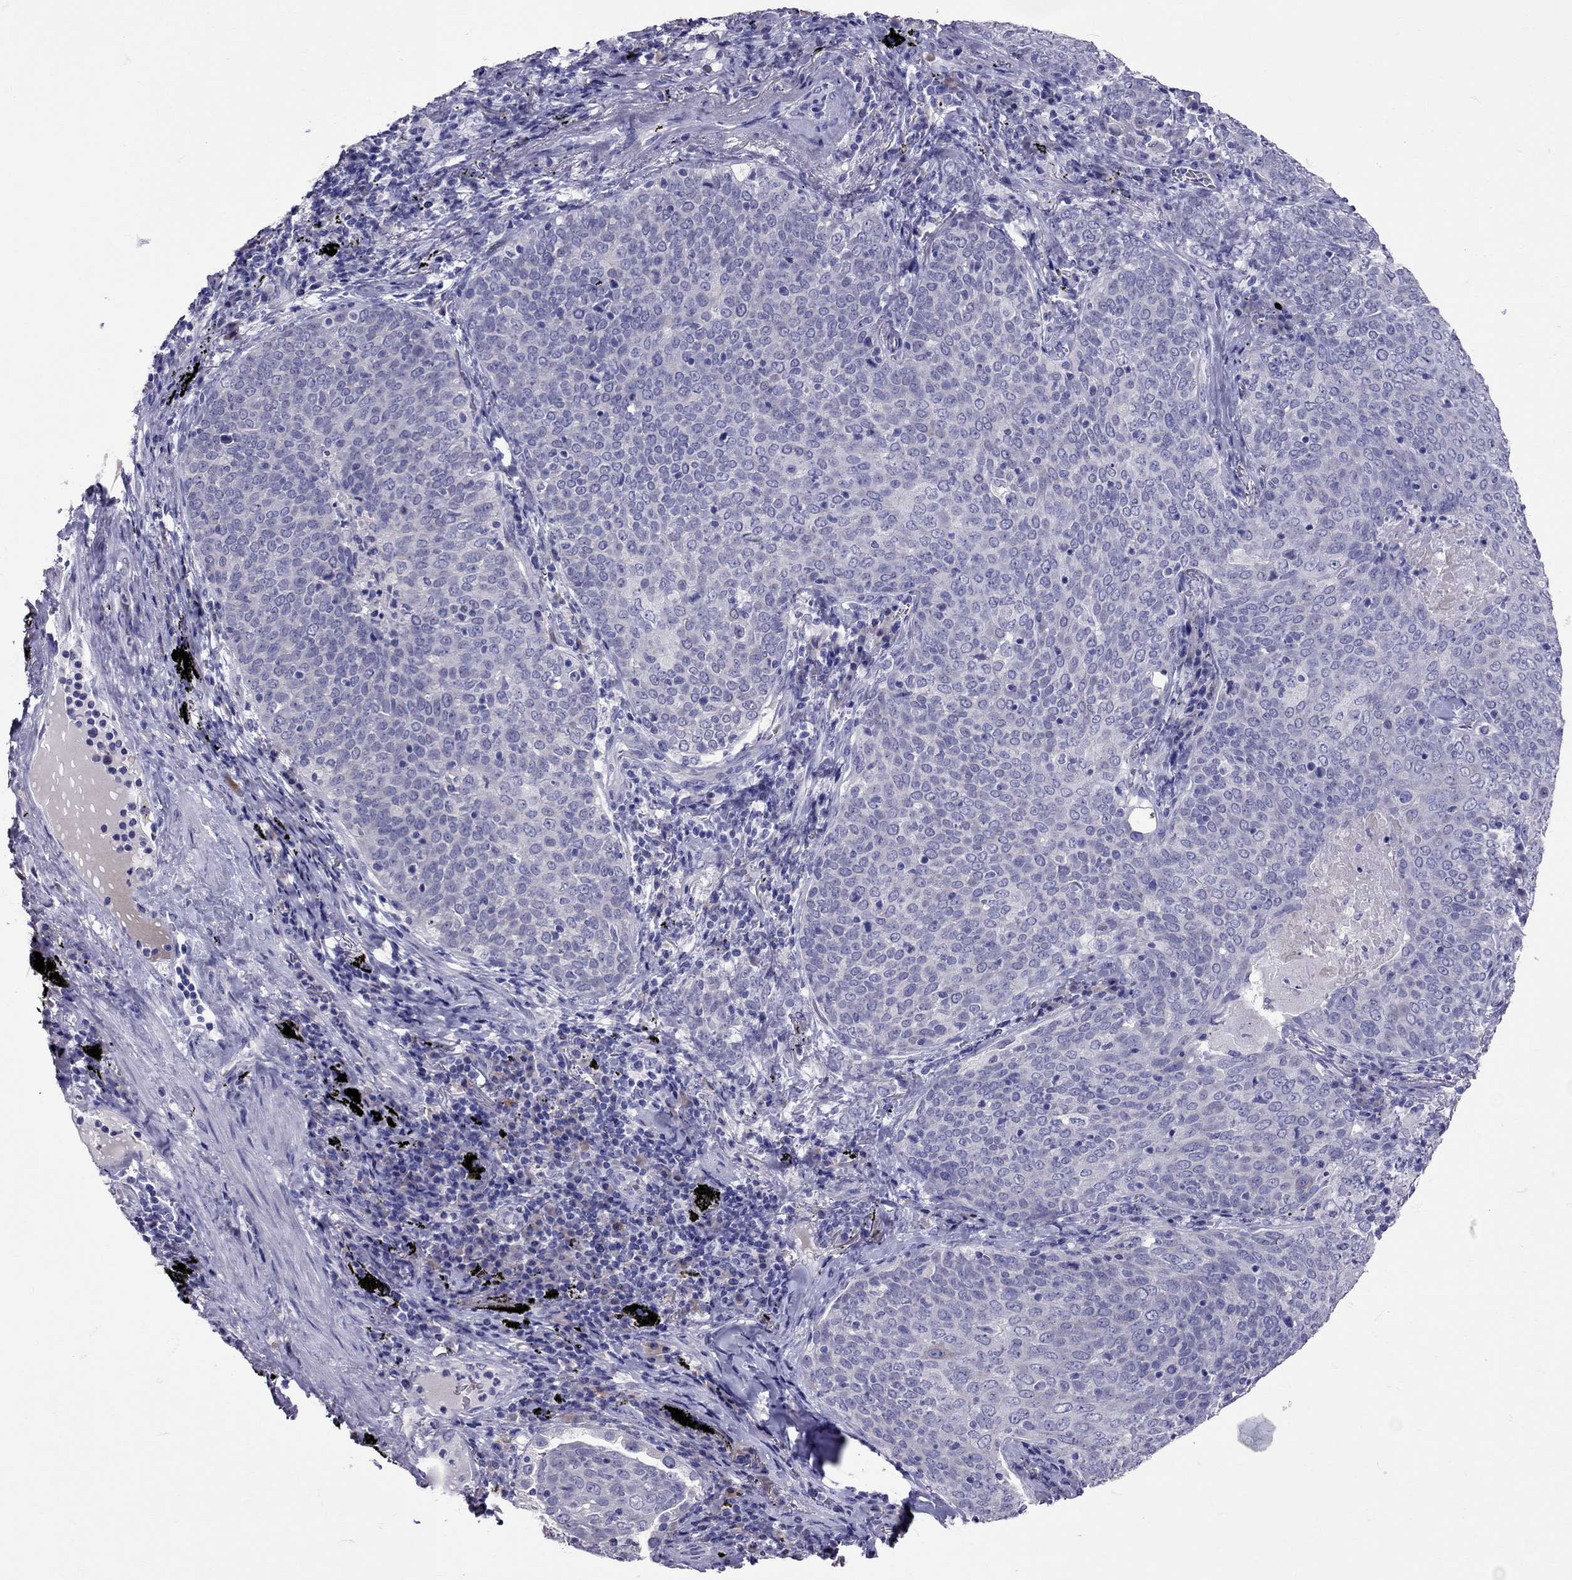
{"staining": {"intensity": "negative", "quantity": "none", "location": "none"}, "tissue": "lung cancer", "cell_type": "Tumor cells", "image_type": "cancer", "snomed": [{"axis": "morphology", "description": "Squamous cell carcinoma, NOS"}, {"axis": "topography", "description": "Lung"}], "caption": "This is an immunohistochemistry micrograph of lung cancer (squamous cell carcinoma). There is no expression in tumor cells.", "gene": "TBR1", "patient": {"sex": "male", "age": 82}}